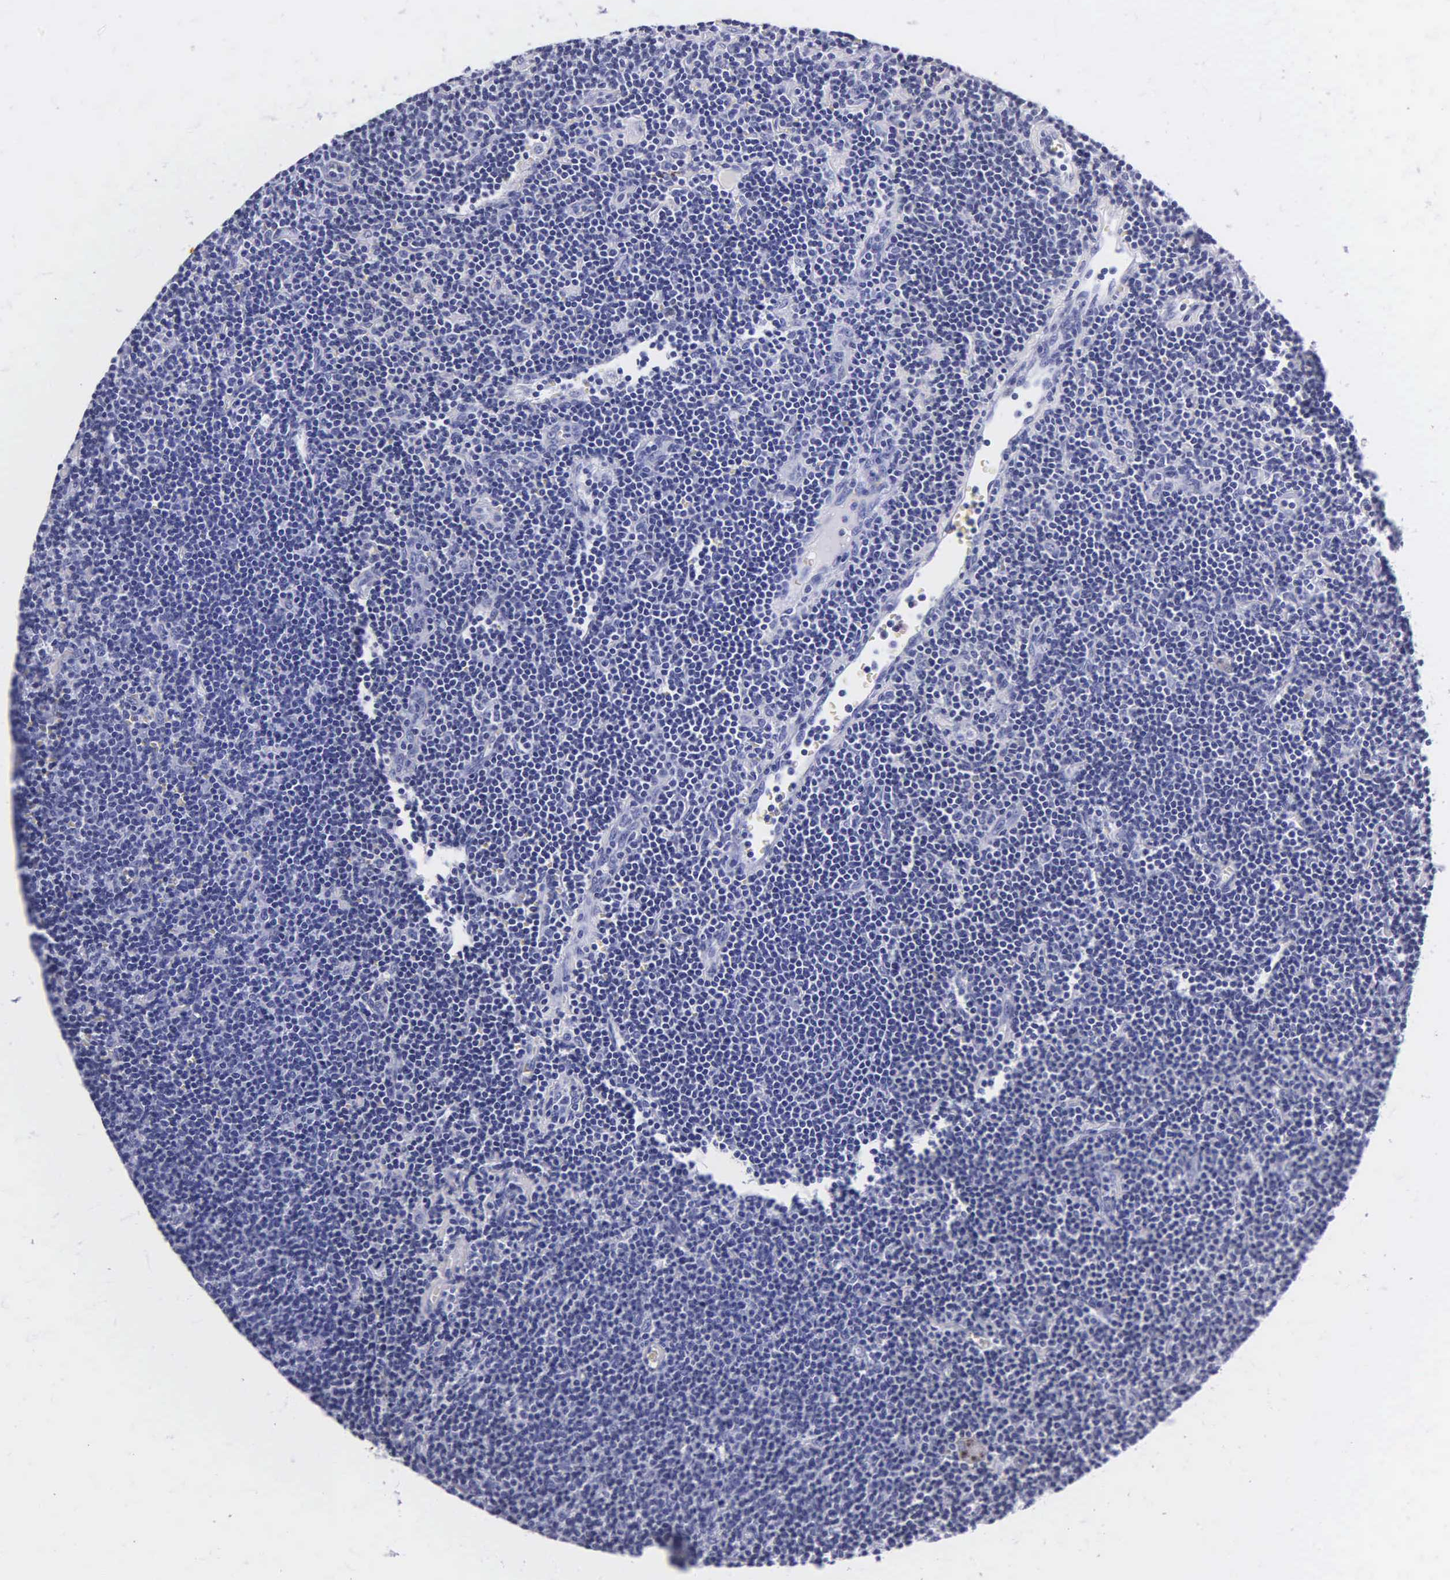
{"staining": {"intensity": "negative", "quantity": "none", "location": "none"}, "tissue": "lymphoma", "cell_type": "Tumor cells", "image_type": "cancer", "snomed": [{"axis": "morphology", "description": "Malignant lymphoma, non-Hodgkin's type, Low grade"}, {"axis": "topography", "description": "Lymph node"}], "caption": "The histopathology image demonstrates no significant expression in tumor cells of lymphoma.", "gene": "MB", "patient": {"sex": "male", "age": 65}}